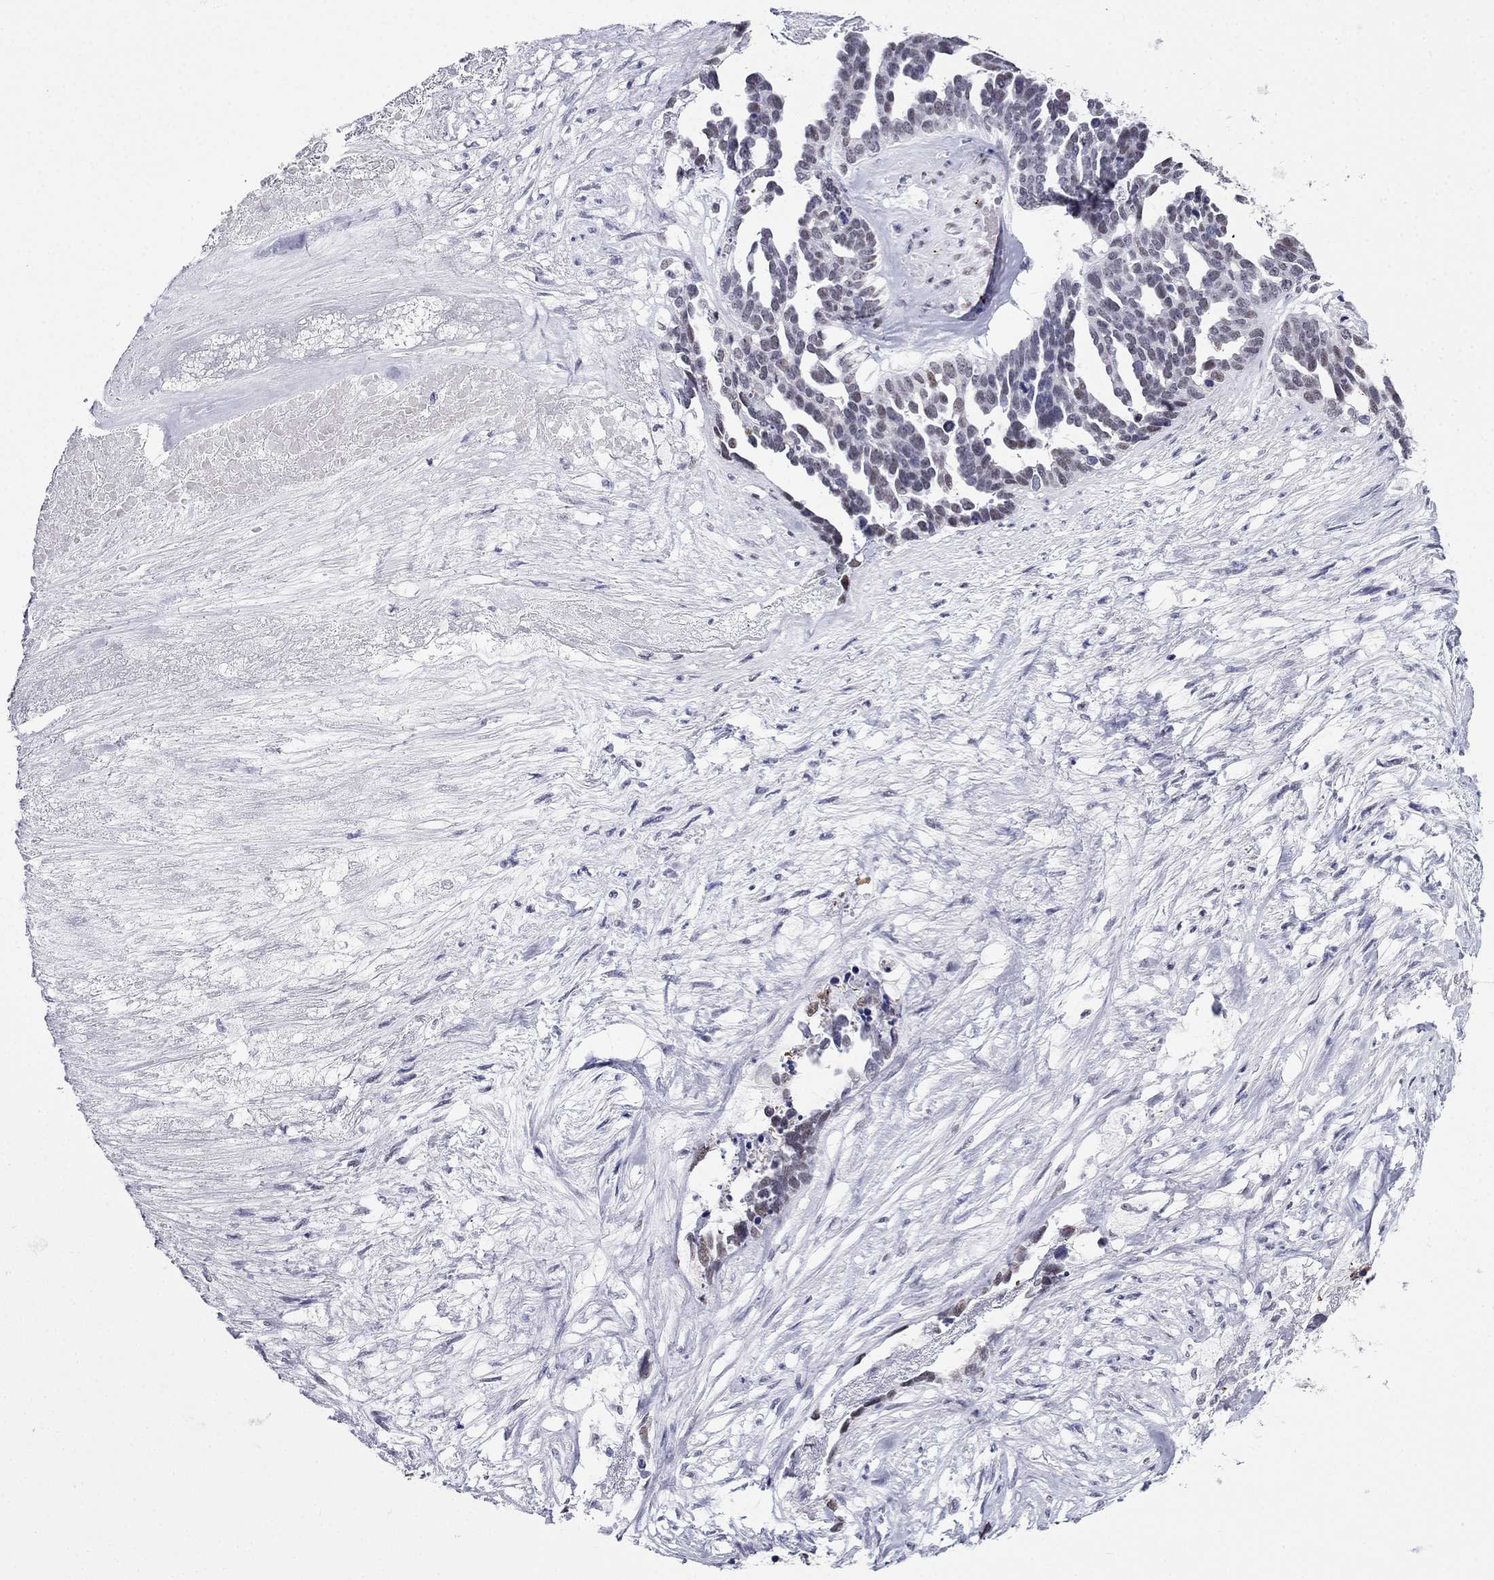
{"staining": {"intensity": "weak", "quantity": "<25%", "location": "nuclear"}, "tissue": "ovarian cancer", "cell_type": "Tumor cells", "image_type": "cancer", "snomed": [{"axis": "morphology", "description": "Cystadenocarcinoma, serous, NOS"}, {"axis": "topography", "description": "Ovary"}], "caption": "This is a image of immunohistochemistry staining of serous cystadenocarcinoma (ovarian), which shows no expression in tumor cells. (DAB immunohistochemistry visualized using brightfield microscopy, high magnification).", "gene": "PPM1G", "patient": {"sex": "female", "age": 54}}